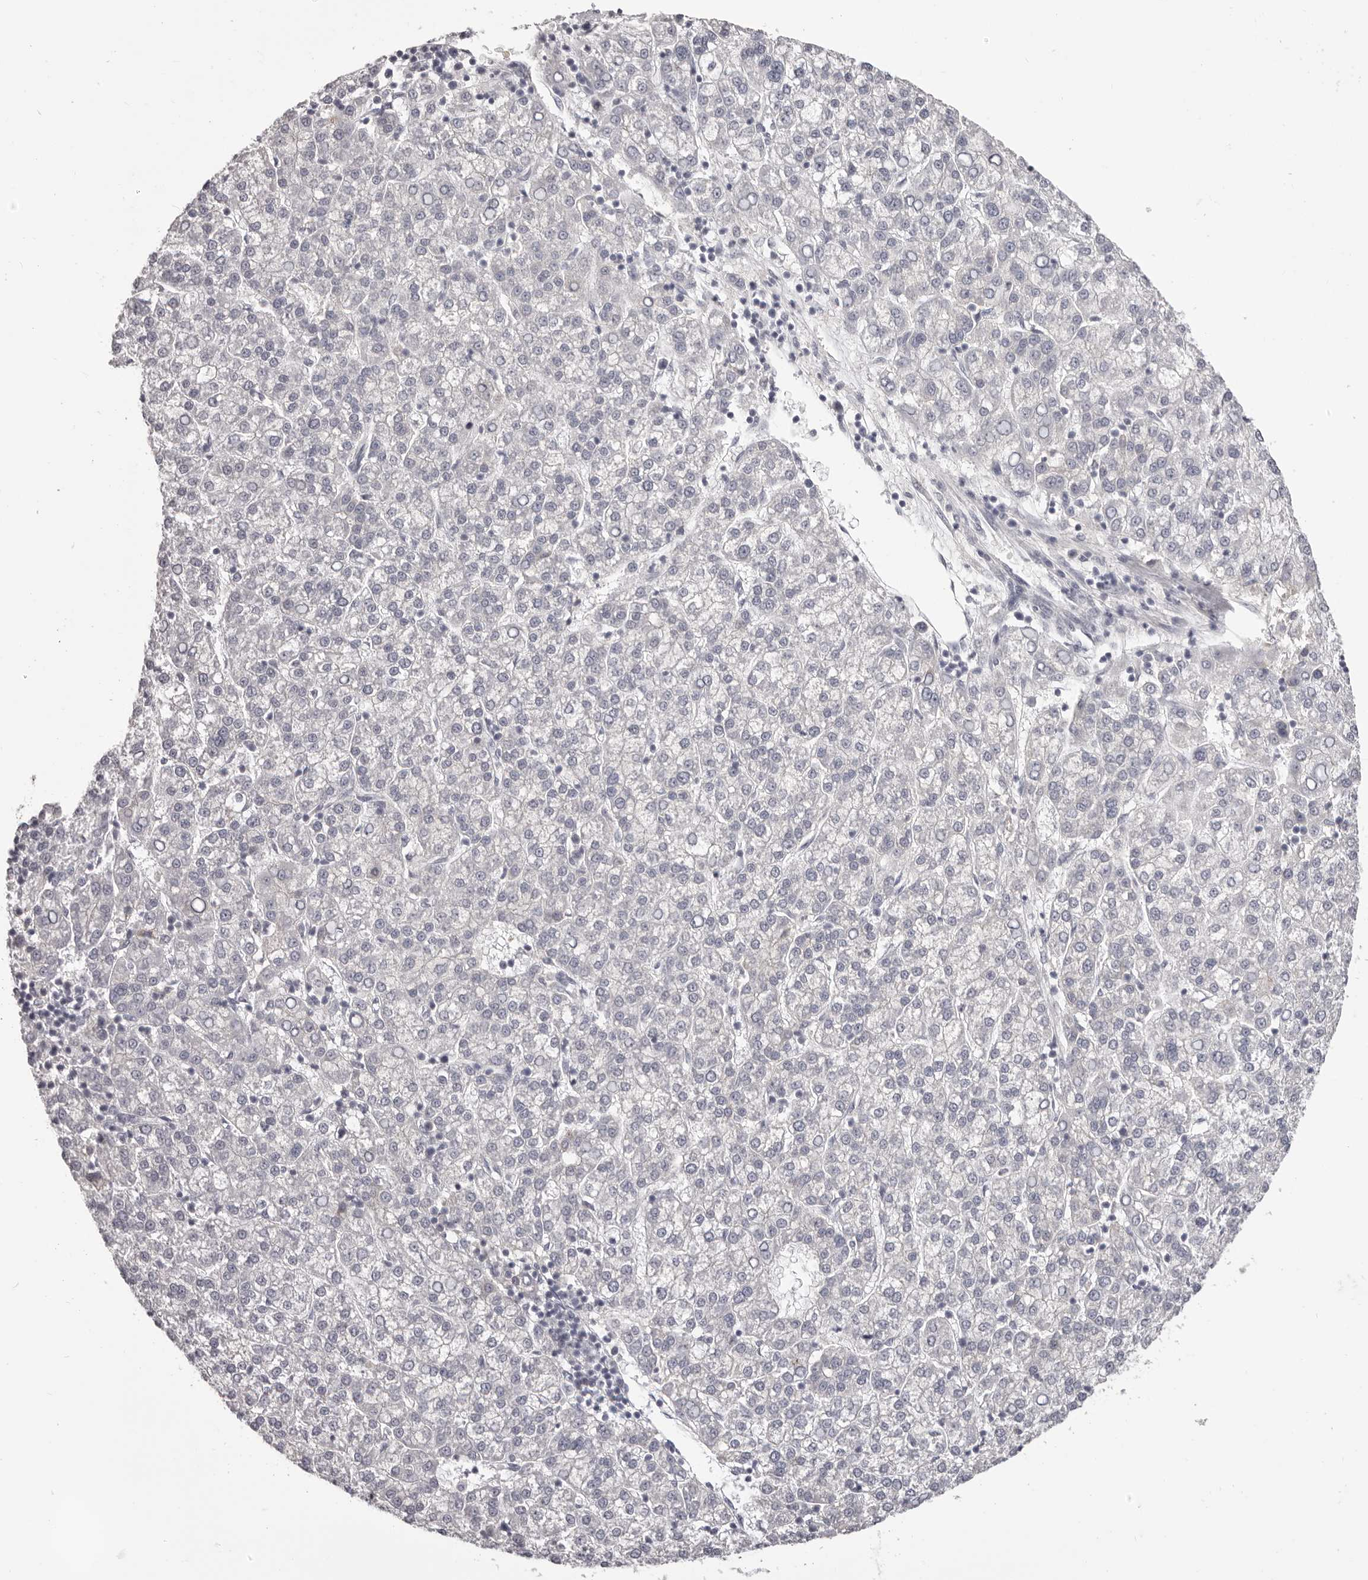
{"staining": {"intensity": "negative", "quantity": "none", "location": "none"}, "tissue": "liver cancer", "cell_type": "Tumor cells", "image_type": "cancer", "snomed": [{"axis": "morphology", "description": "Carcinoma, Hepatocellular, NOS"}, {"axis": "topography", "description": "Liver"}], "caption": "Protein analysis of liver cancer shows no significant expression in tumor cells. The staining was performed using DAB (3,3'-diaminobenzidine) to visualize the protein expression in brown, while the nuclei were stained in blue with hematoxylin (Magnification: 20x).", "gene": "OTUD3", "patient": {"sex": "female", "age": 58}}